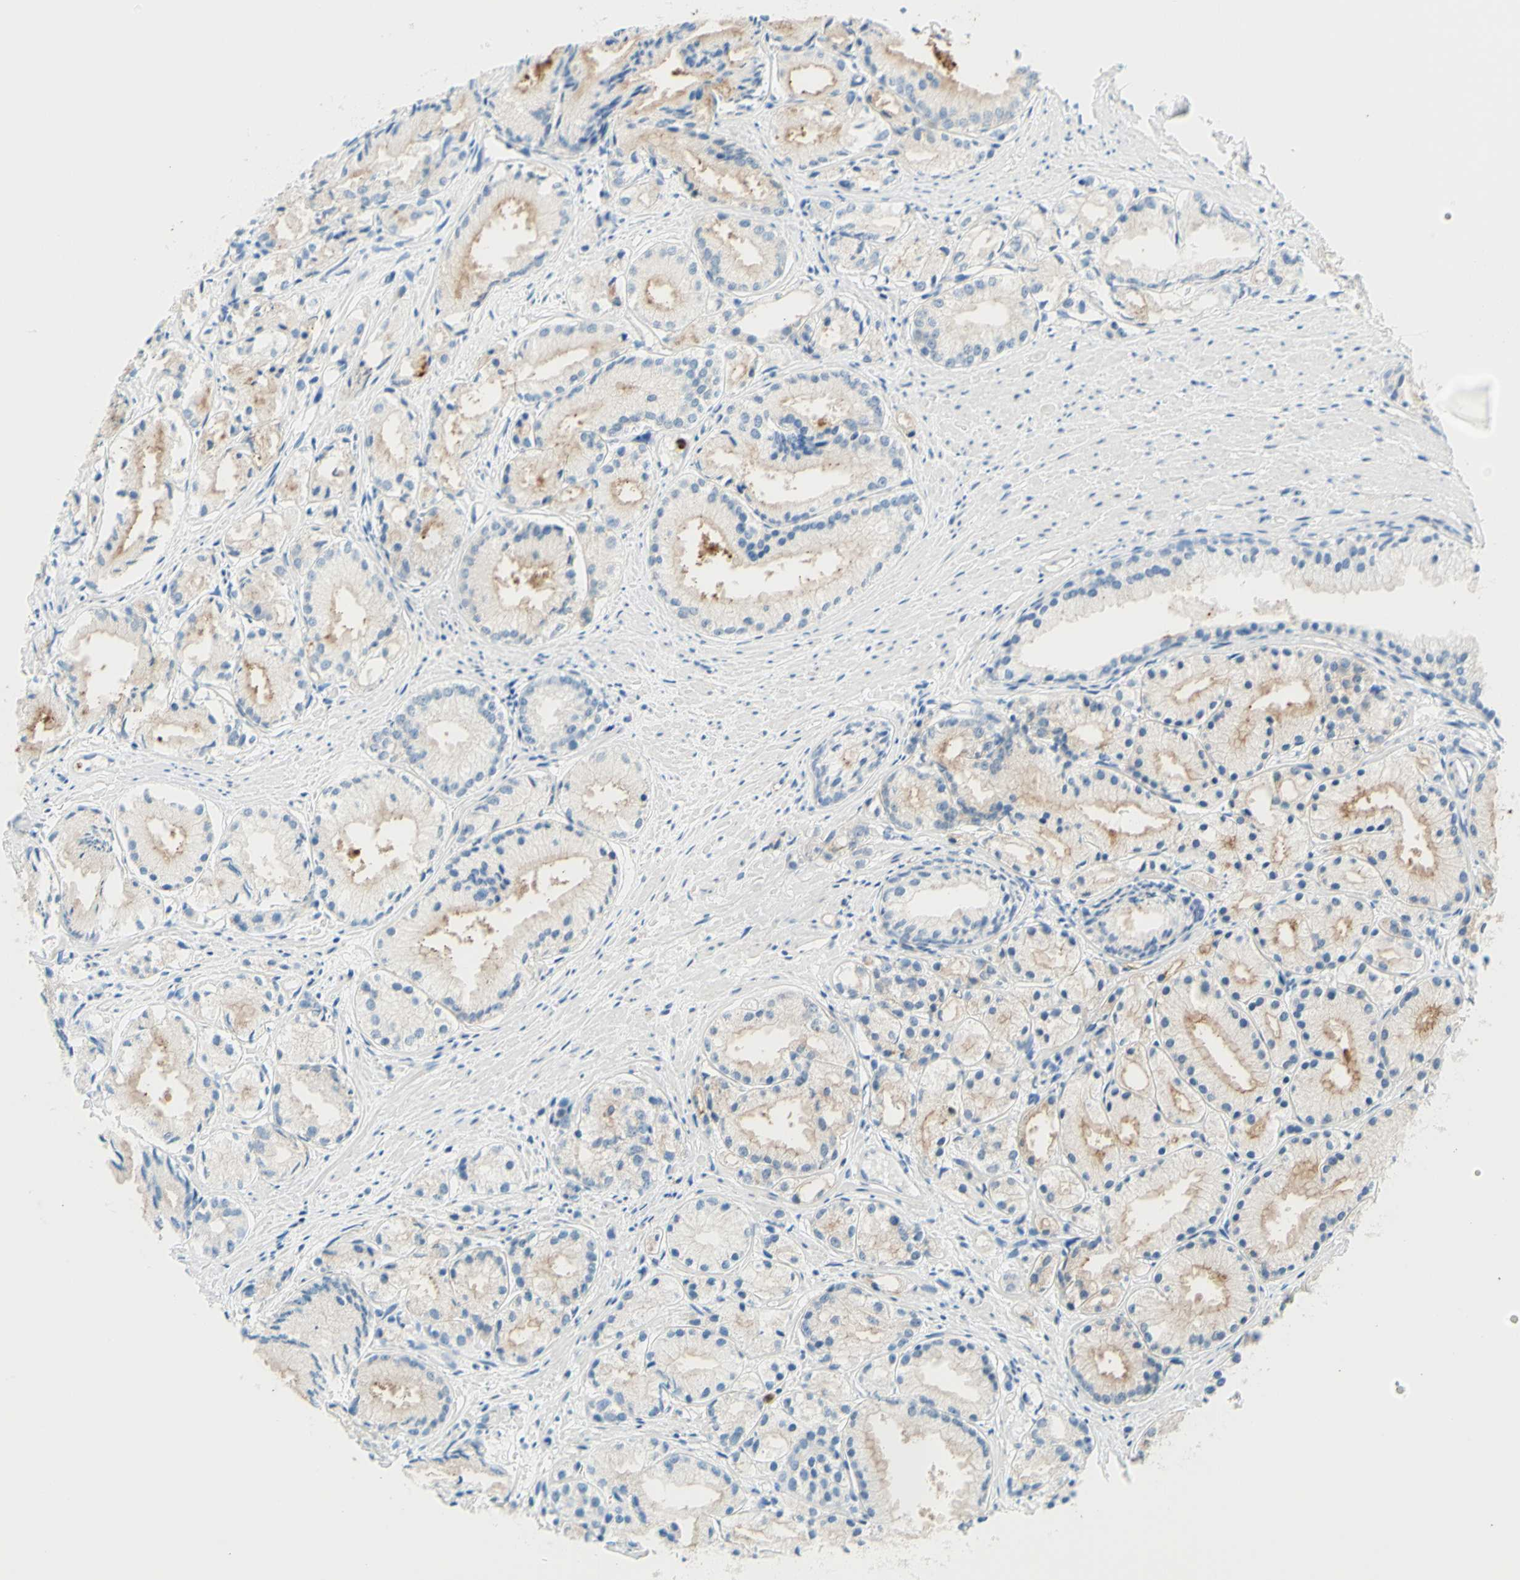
{"staining": {"intensity": "weak", "quantity": "25%-75%", "location": "cytoplasmic/membranous"}, "tissue": "prostate cancer", "cell_type": "Tumor cells", "image_type": "cancer", "snomed": [{"axis": "morphology", "description": "Adenocarcinoma, Low grade"}, {"axis": "topography", "description": "Prostate"}], "caption": "Human prostate cancer (low-grade adenocarcinoma) stained with a protein marker exhibits weak staining in tumor cells.", "gene": "TREM2", "patient": {"sex": "male", "age": 72}}